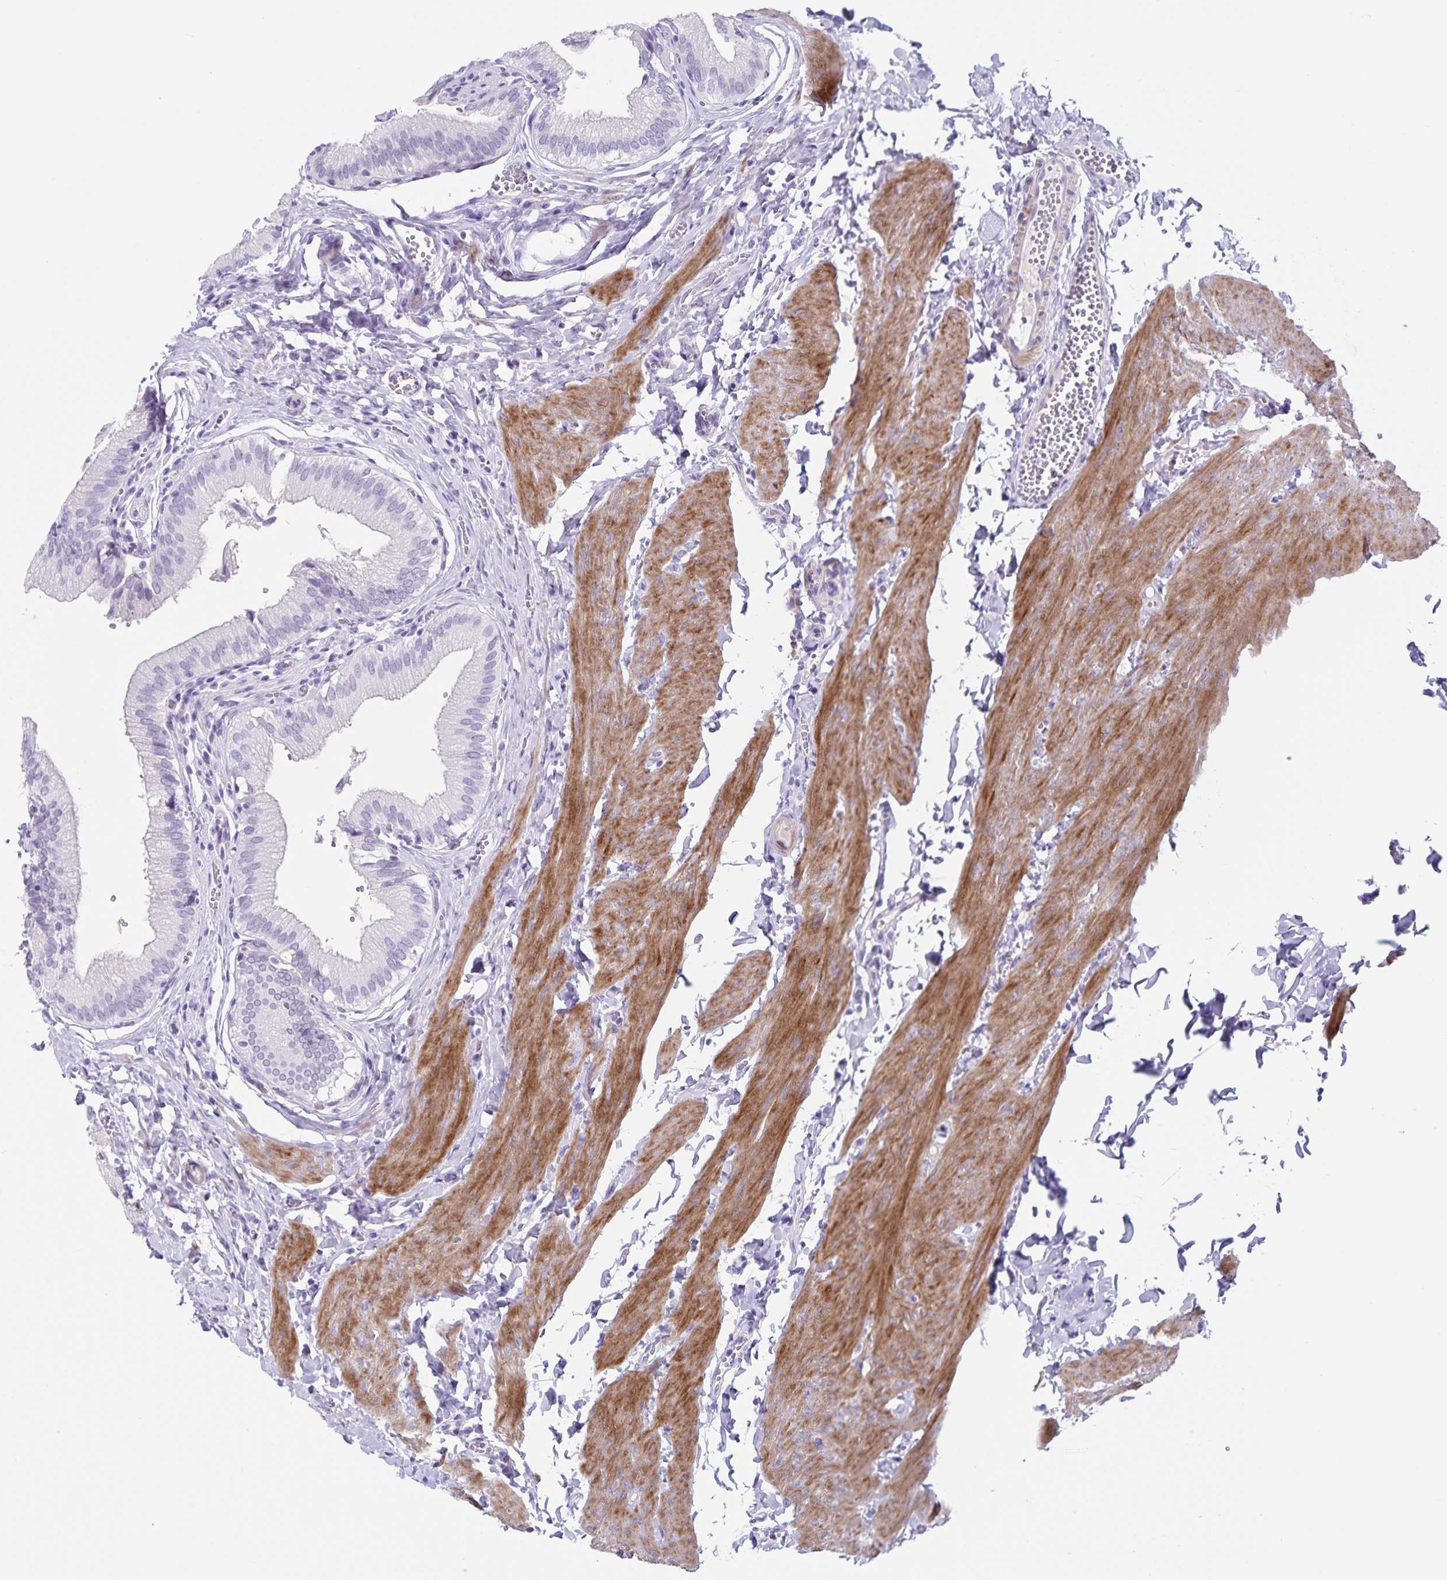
{"staining": {"intensity": "negative", "quantity": "none", "location": "none"}, "tissue": "gallbladder", "cell_type": "Glandular cells", "image_type": "normal", "snomed": [{"axis": "morphology", "description": "Normal tissue, NOS"}, {"axis": "topography", "description": "Gallbladder"}, {"axis": "topography", "description": "Peripheral nerve tissue"}], "caption": "This photomicrograph is of benign gallbladder stained with immunohistochemistry to label a protein in brown with the nuclei are counter-stained blue. There is no positivity in glandular cells. (IHC, brightfield microscopy, high magnification).", "gene": "C11orf42", "patient": {"sex": "male", "age": 17}}